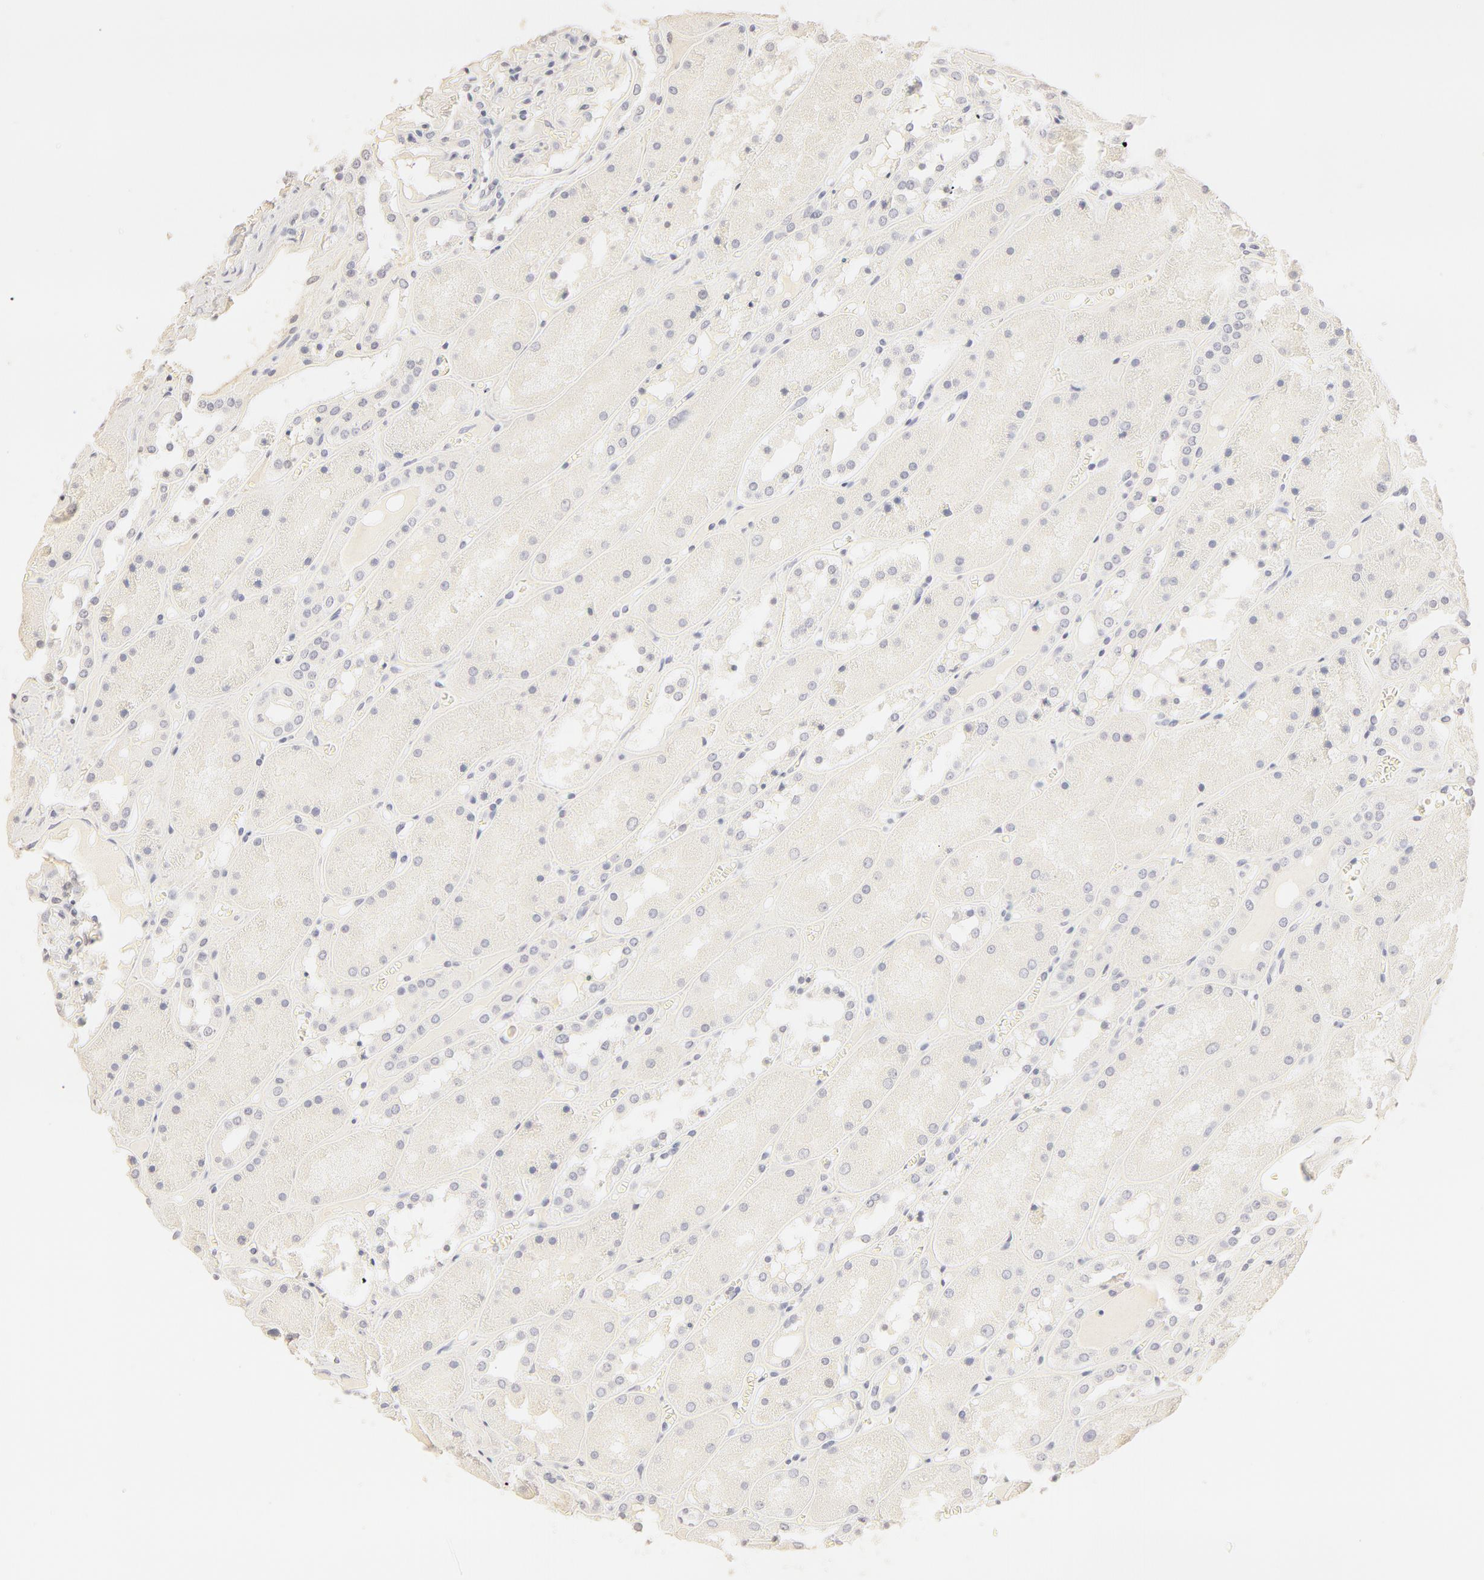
{"staining": {"intensity": "negative", "quantity": "none", "location": "none"}, "tissue": "kidney", "cell_type": "Cells in glomeruli", "image_type": "normal", "snomed": [{"axis": "morphology", "description": "Normal tissue, NOS"}, {"axis": "topography", "description": "Kidney"}], "caption": "IHC histopathology image of unremarkable kidney stained for a protein (brown), which displays no staining in cells in glomeruli. (Brightfield microscopy of DAB (3,3'-diaminobenzidine) IHC at high magnification).", "gene": "LGALS7B", "patient": {"sex": "male", "age": 36}}